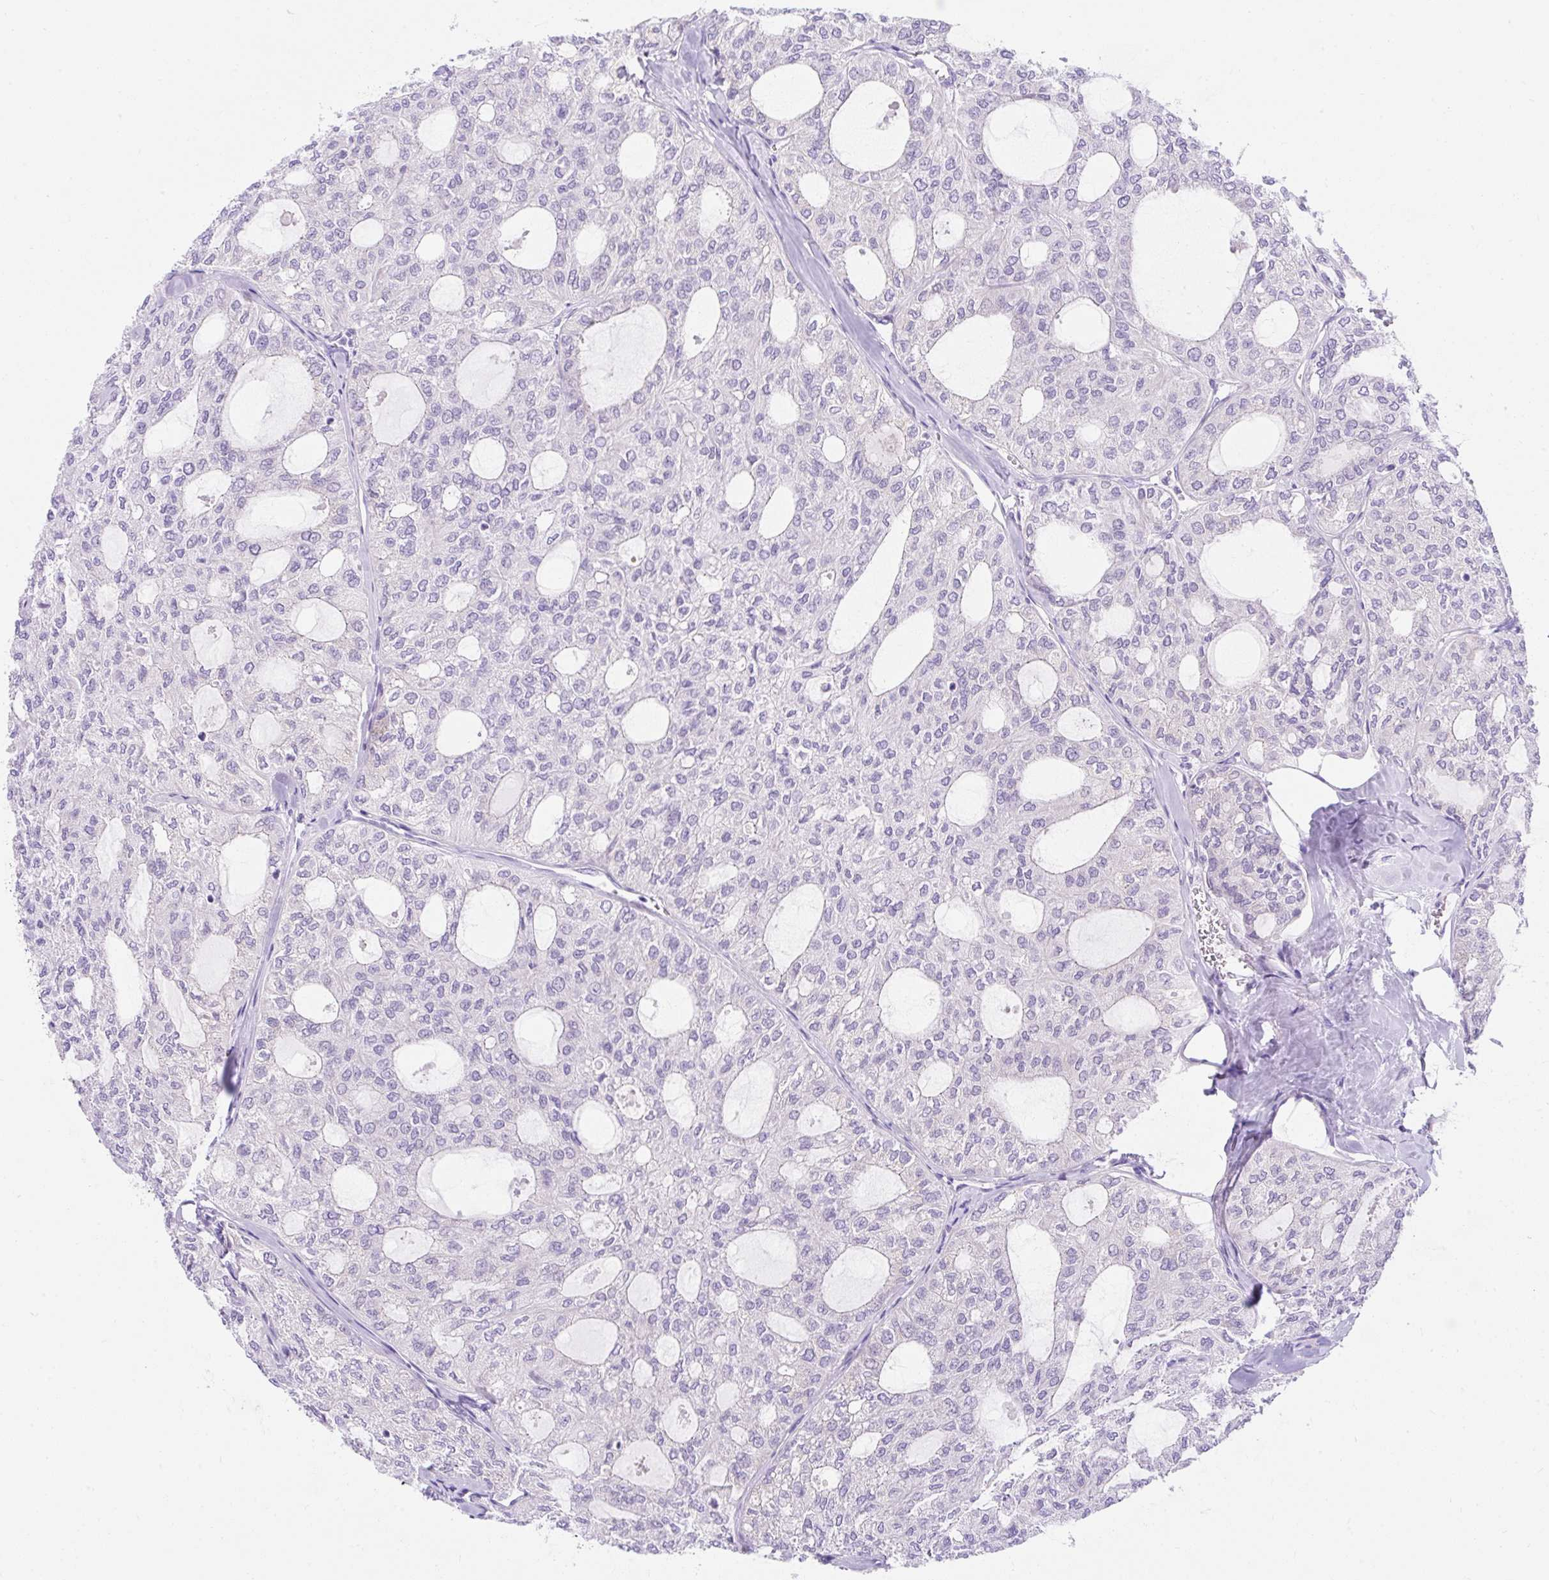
{"staining": {"intensity": "negative", "quantity": "none", "location": "none"}, "tissue": "thyroid cancer", "cell_type": "Tumor cells", "image_type": "cancer", "snomed": [{"axis": "morphology", "description": "Follicular adenoma carcinoma, NOS"}, {"axis": "topography", "description": "Thyroid gland"}], "caption": "Tumor cells show no significant protein expression in follicular adenoma carcinoma (thyroid). (IHC, brightfield microscopy, high magnification).", "gene": "GOLGA8A", "patient": {"sex": "male", "age": 75}}